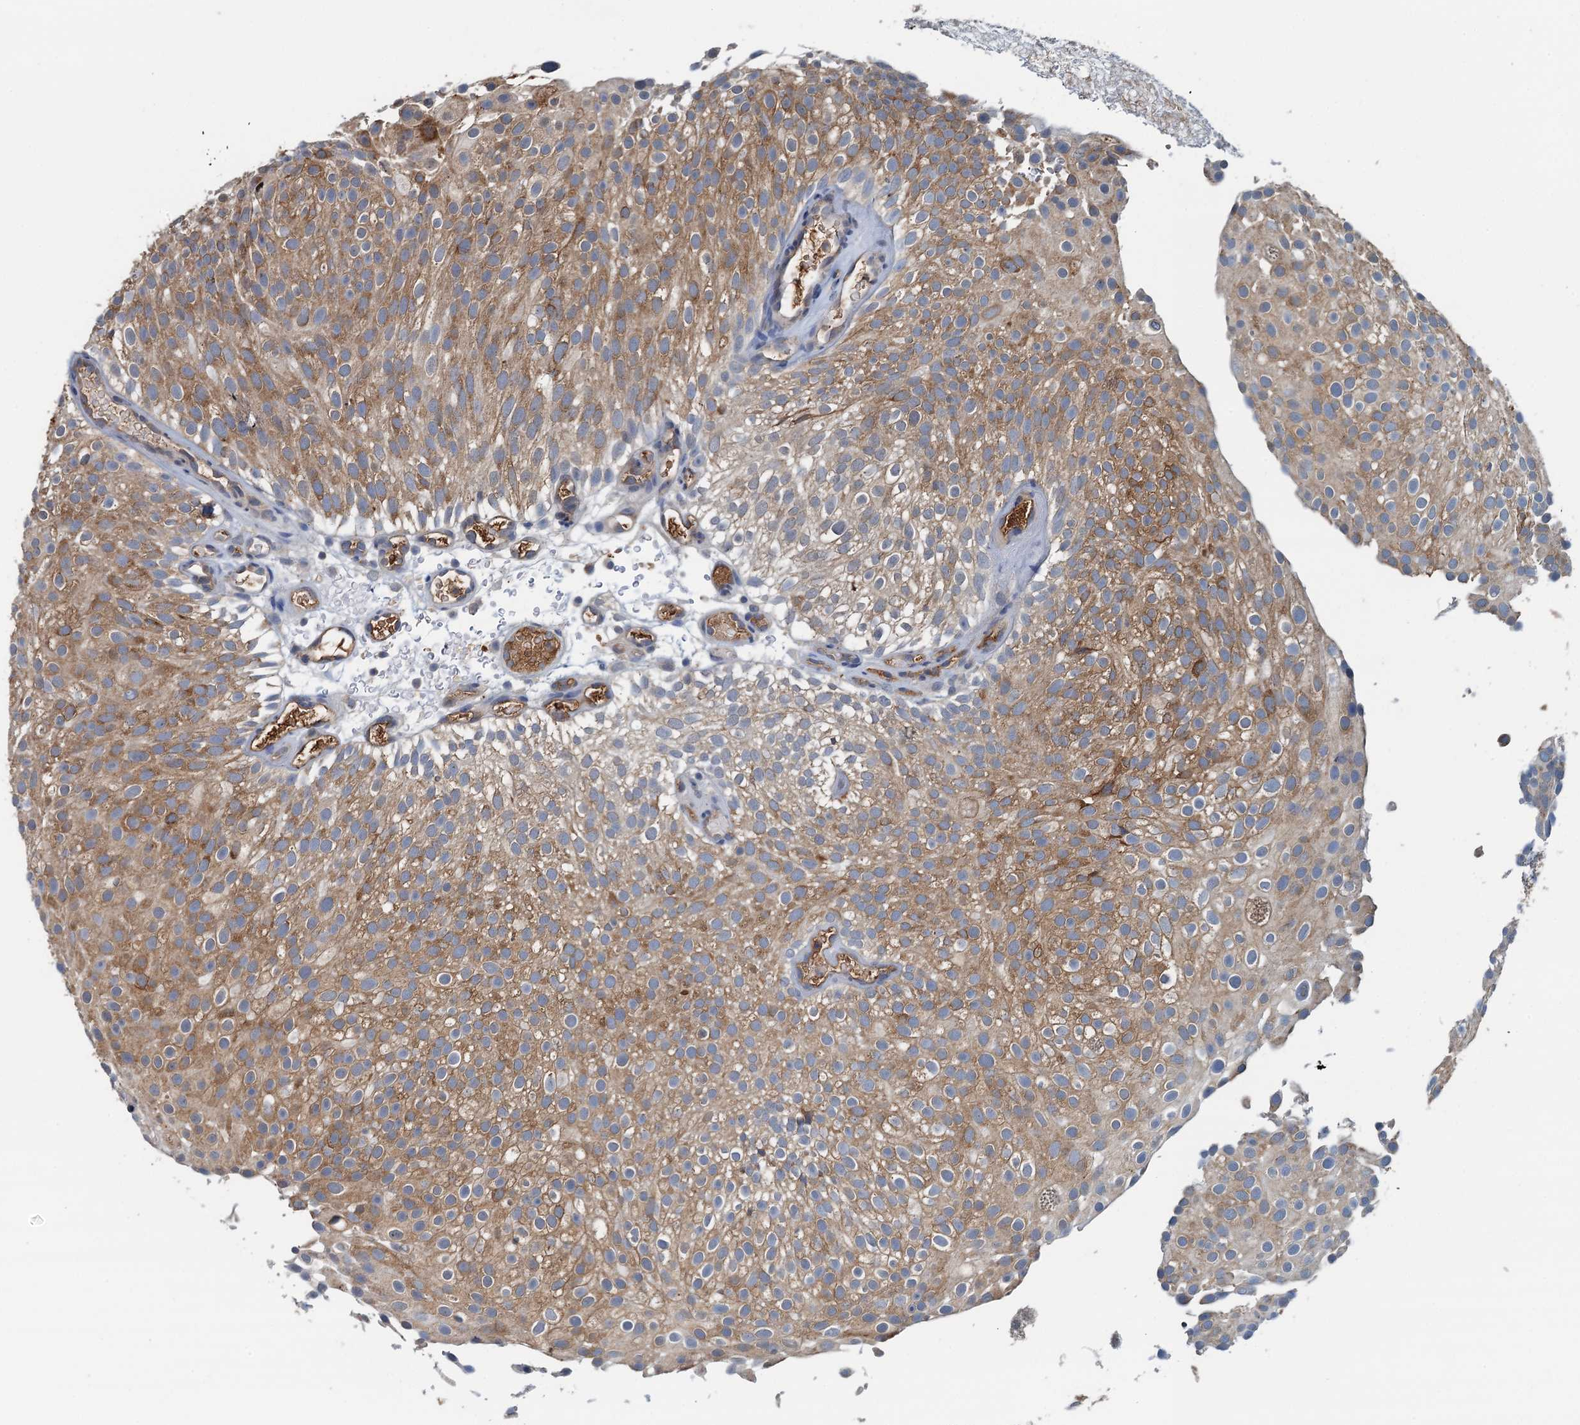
{"staining": {"intensity": "moderate", "quantity": ">75%", "location": "cytoplasmic/membranous"}, "tissue": "urothelial cancer", "cell_type": "Tumor cells", "image_type": "cancer", "snomed": [{"axis": "morphology", "description": "Urothelial carcinoma, Low grade"}, {"axis": "topography", "description": "Urinary bladder"}], "caption": "This photomicrograph shows IHC staining of human low-grade urothelial carcinoma, with medium moderate cytoplasmic/membranous expression in approximately >75% of tumor cells.", "gene": "LSM14B", "patient": {"sex": "male", "age": 78}}